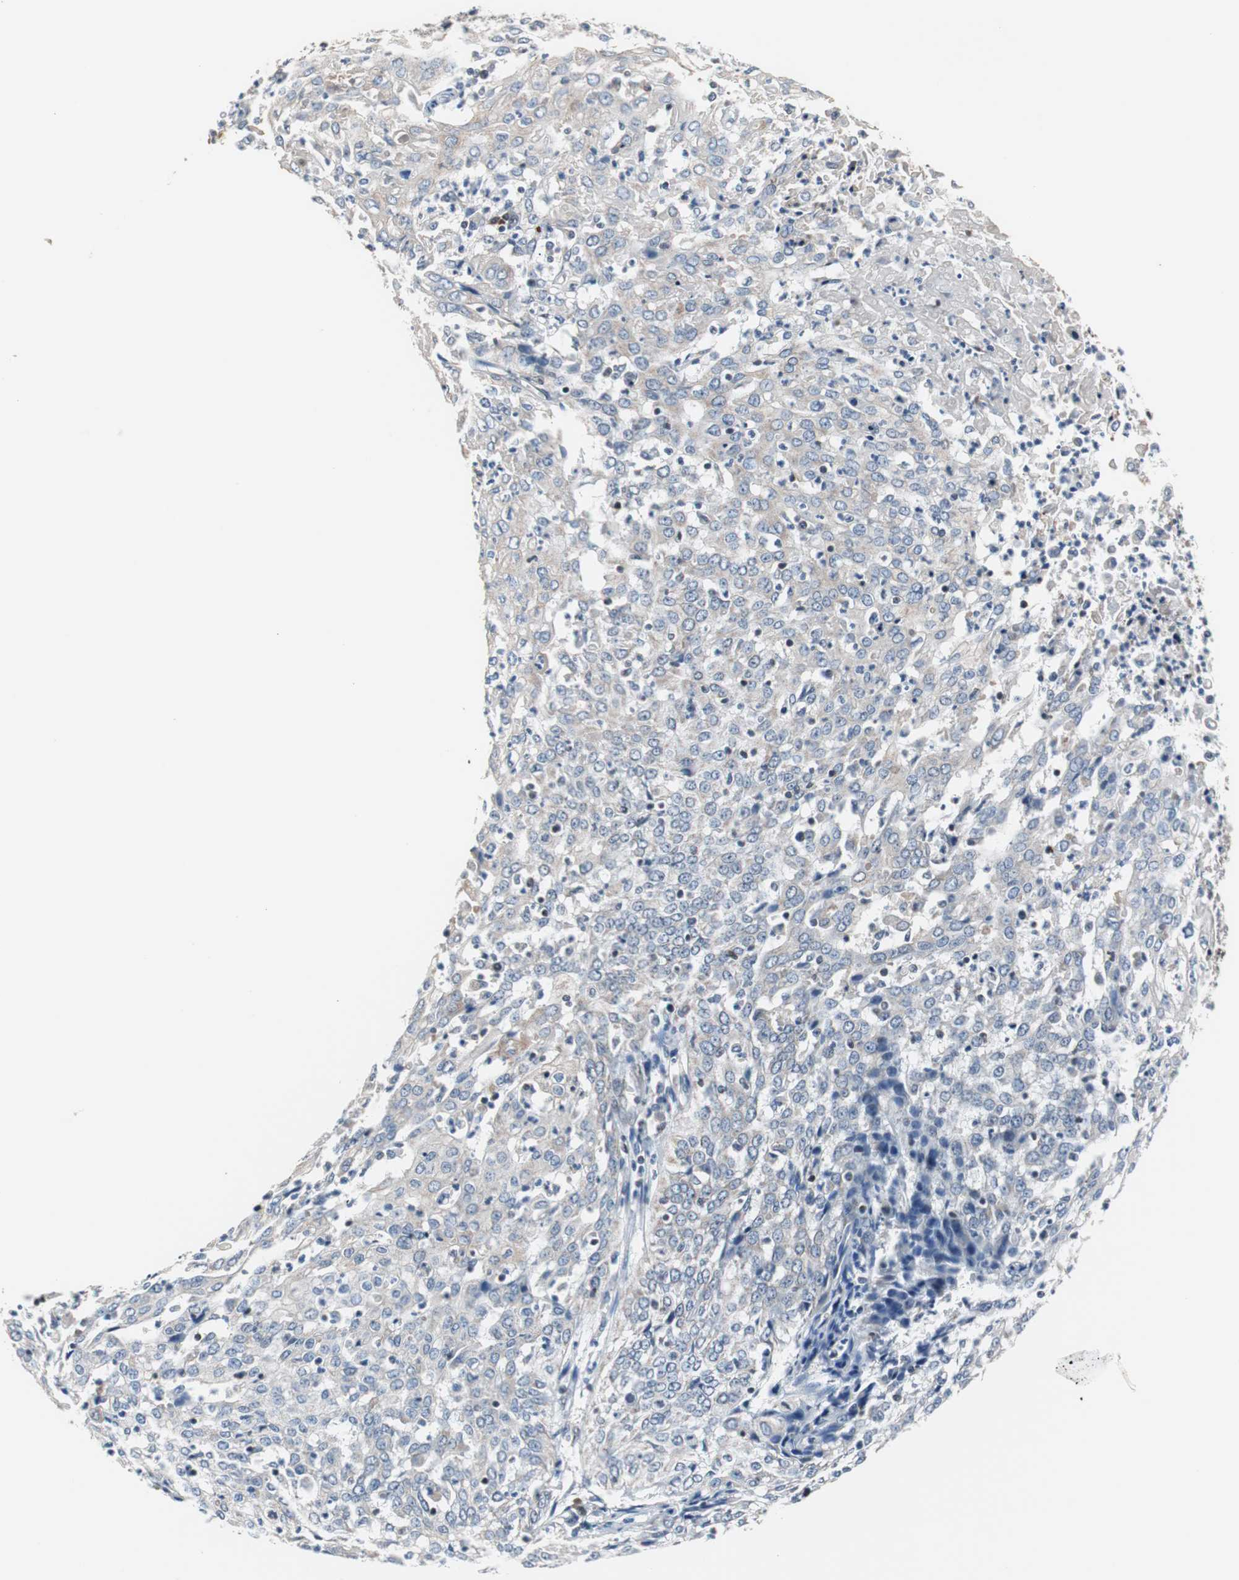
{"staining": {"intensity": "weak", "quantity": "<25%", "location": "cytoplasmic/membranous"}, "tissue": "cervical cancer", "cell_type": "Tumor cells", "image_type": "cancer", "snomed": [{"axis": "morphology", "description": "Squamous cell carcinoma, NOS"}, {"axis": "topography", "description": "Cervix"}], "caption": "Human squamous cell carcinoma (cervical) stained for a protein using immunohistochemistry displays no positivity in tumor cells.", "gene": "ZHX2", "patient": {"sex": "female", "age": 39}}